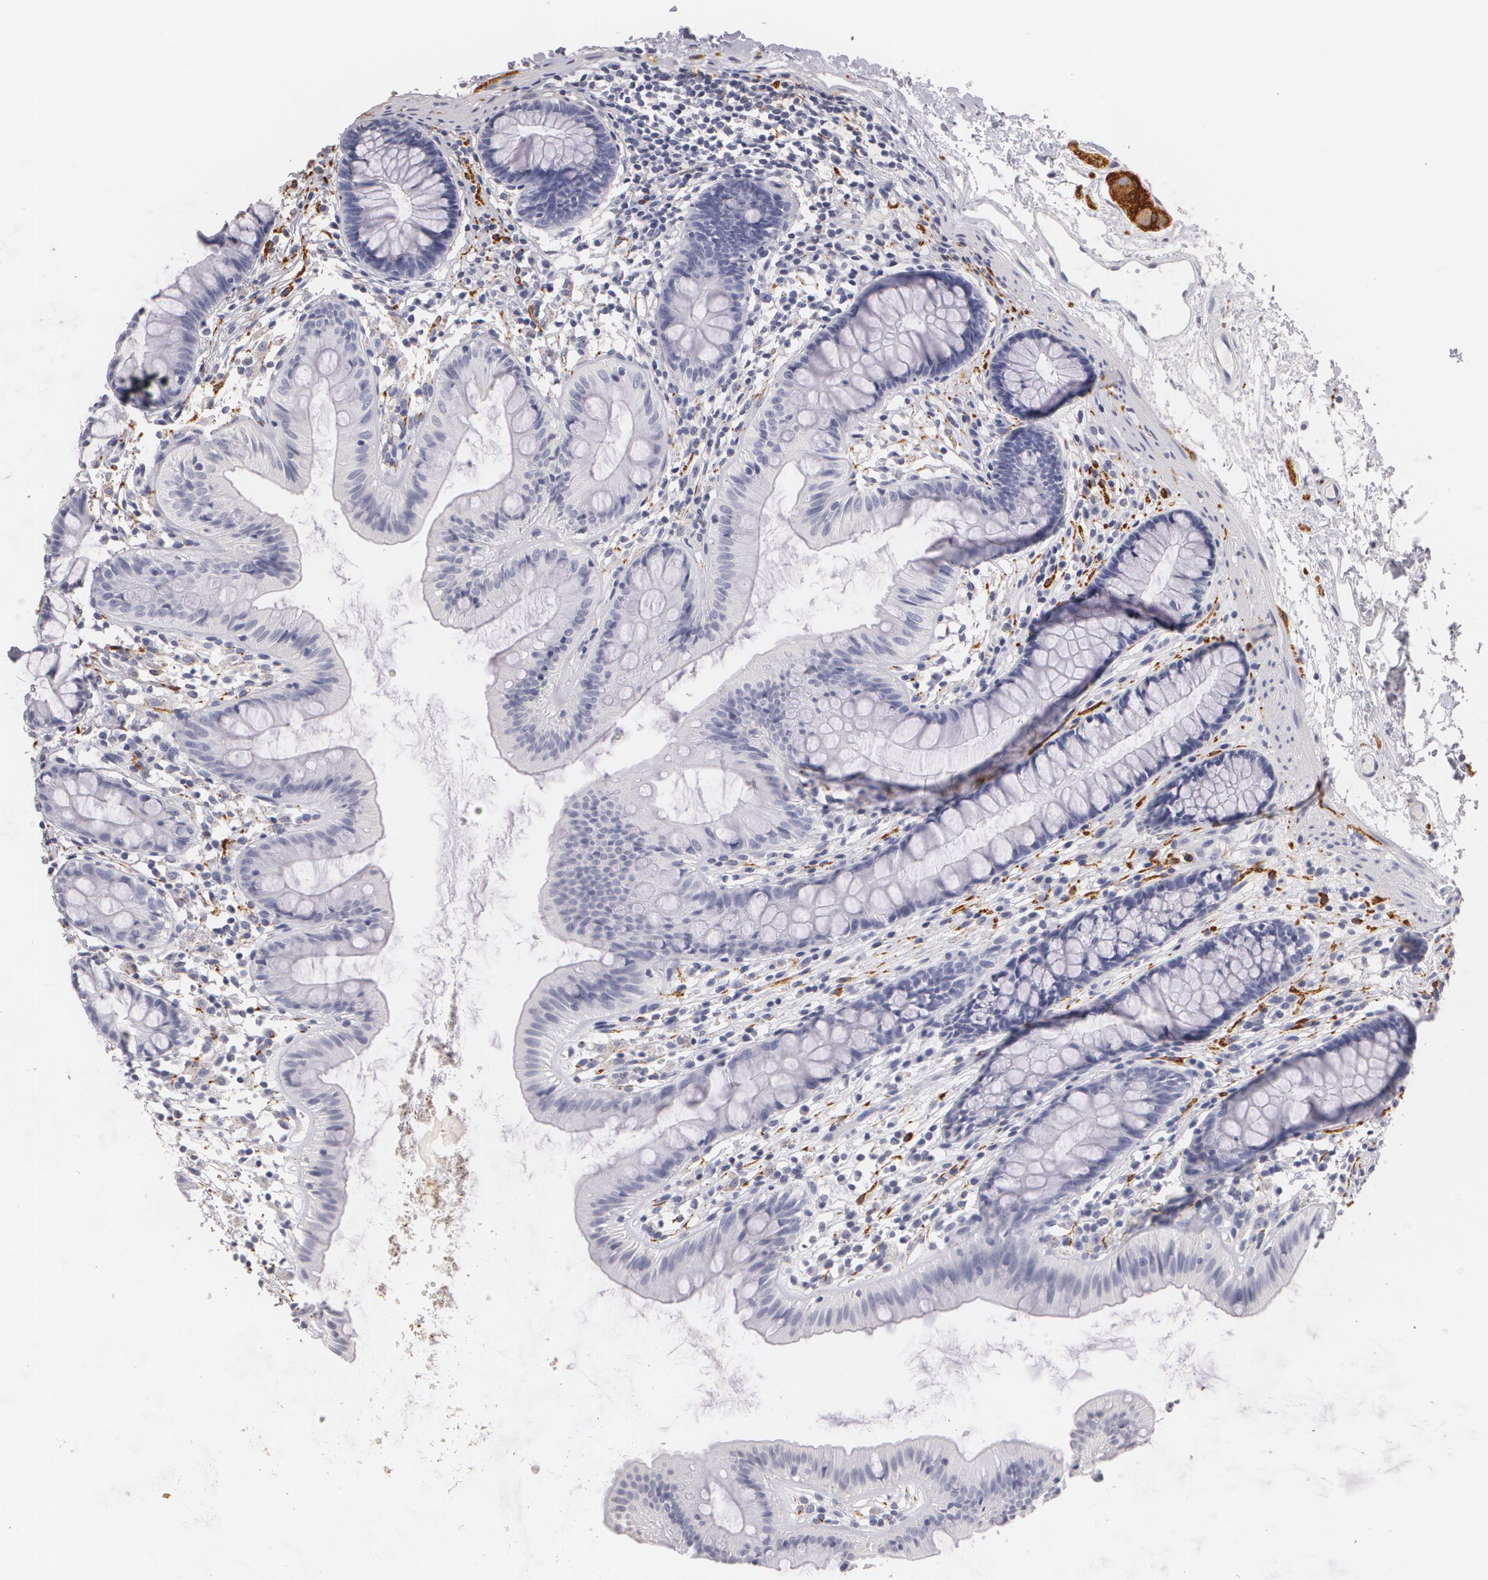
{"staining": {"intensity": "negative", "quantity": "none", "location": "none"}, "tissue": "colon", "cell_type": "Endothelial cells", "image_type": "normal", "snomed": [{"axis": "morphology", "description": "Normal tissue, NOS"}, {"axis": "topography", "description": "Colon"}], "caption": "An immunohistochemistry micrograph of unremarkable colon is shown. There is no staining in endothelial cells of colon. (IHC, brightfield microscopy, high magnification).", "gene": "NGFR", "patient": {"sex": "female", "age": 52}}